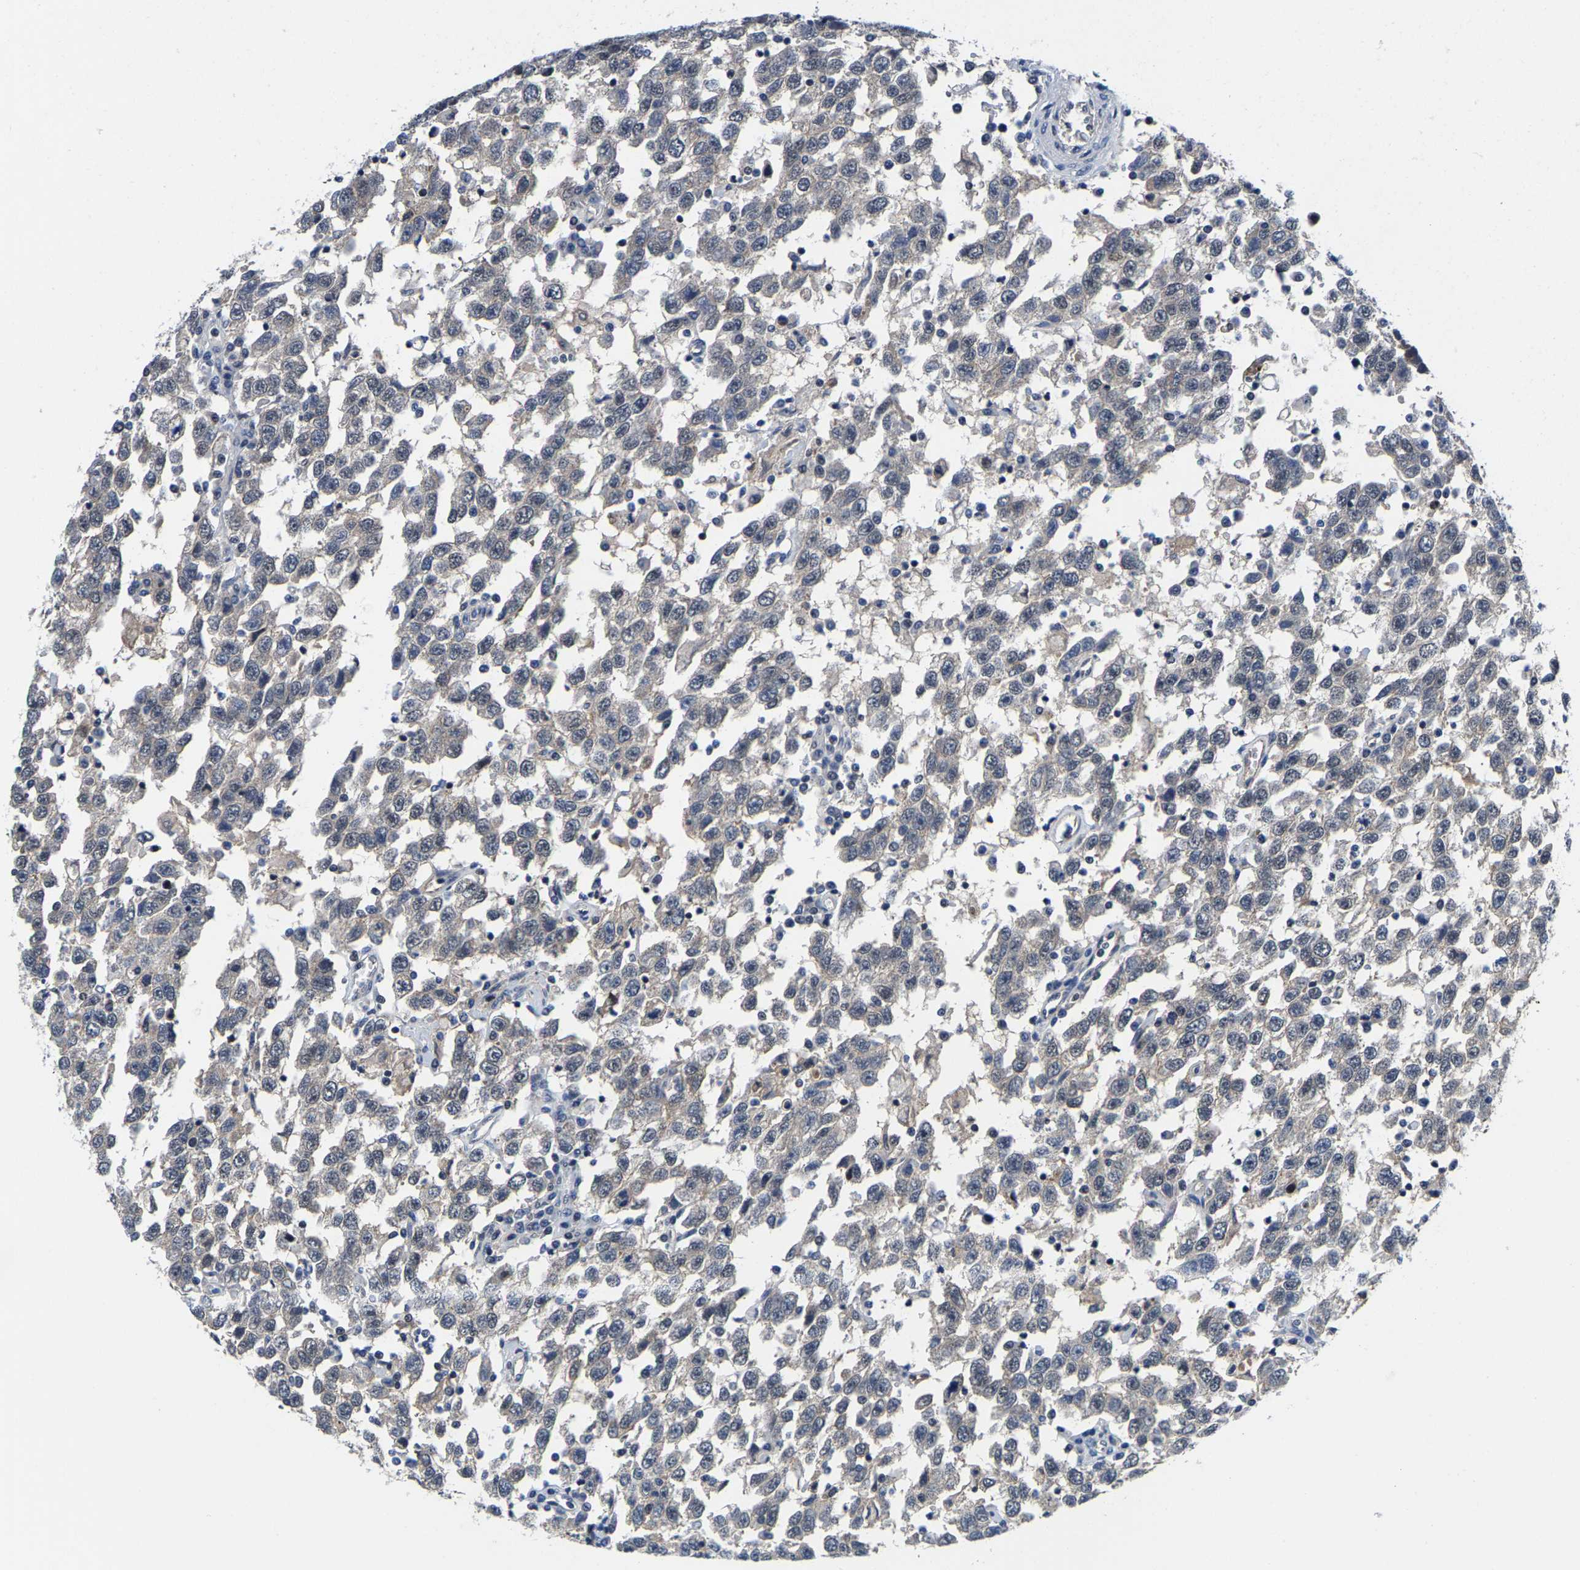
{"staining": {"intensity": "negative", "quantity": "none", "location": "none"}, "tissue": "testis cancer", "cell_type": "Tumor cells", "image_type": "cancer", "snomed": [{"axis": "morphology", "description": "Seminoma, NOS"}, {"axis": "topography", "description": "Testis"}], "caption": "Tumor cells are negative for brown protein staining in seminoma (testis). The staining is performed using DAB (3,3'-diaminobenzidine) brown chromogen with nuclei counter-stained in using hematoxylin.", "gene": "GTPBP10", "patient": {"sex": "male", "age": 41}}